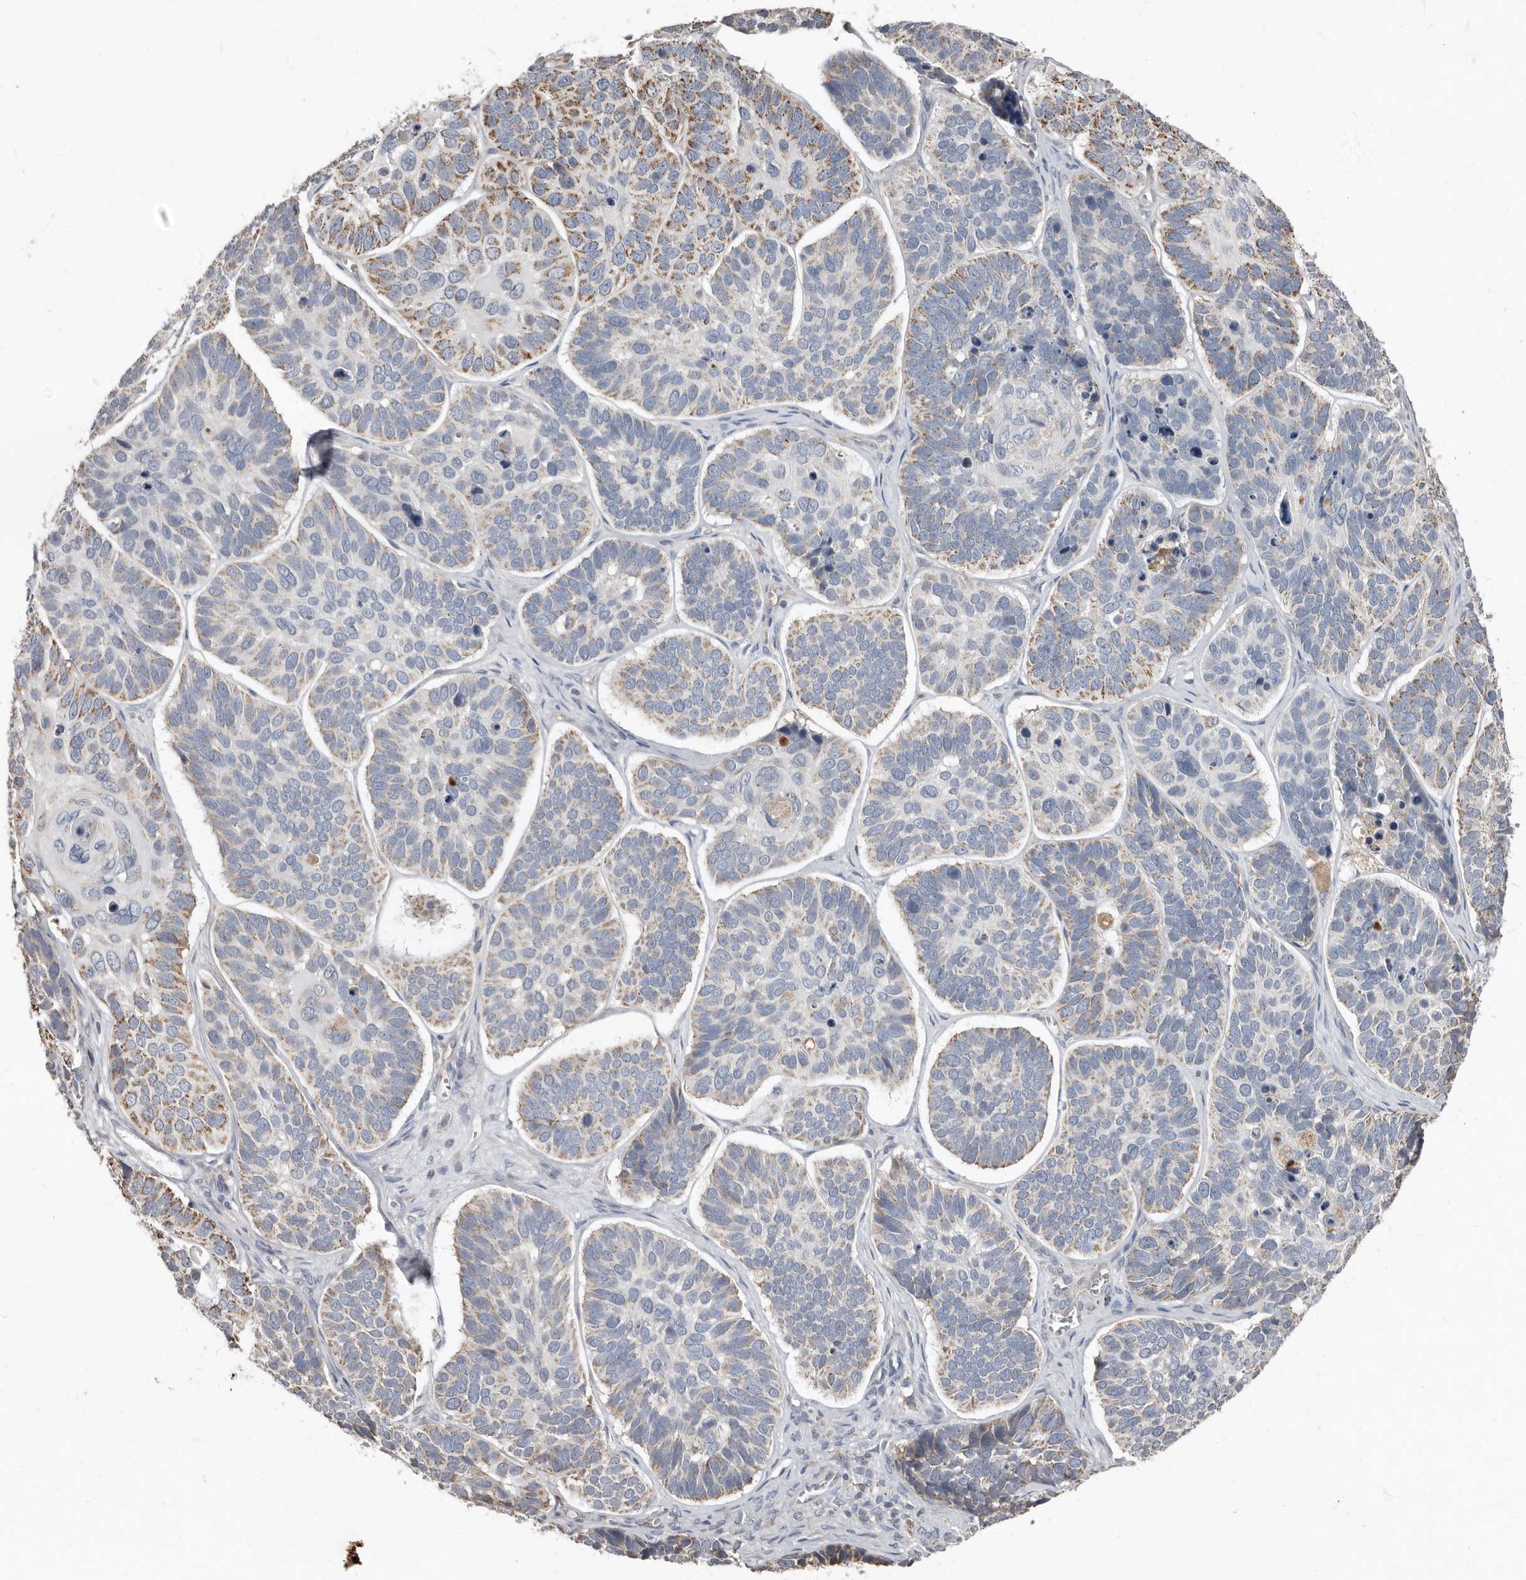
{"staining": {"intensity": "moderate", "quantity": "25%-75%", "location": "cytoplasmic/membranous"}, "tissue": "skin cancer", "cell_type": "Tumor cells", "image_type": "cancer", "snomed": [{"axis": "morphology", "description": "Basal cell carcinoma"}, {"axis": "topography", "description": "Skin"}], "caption": "Skin cancer stained with a protein marker shows moderate staining in tumor cells.", "gene": "KIF26B", "patient": {"sex": "male", "age": 62}}